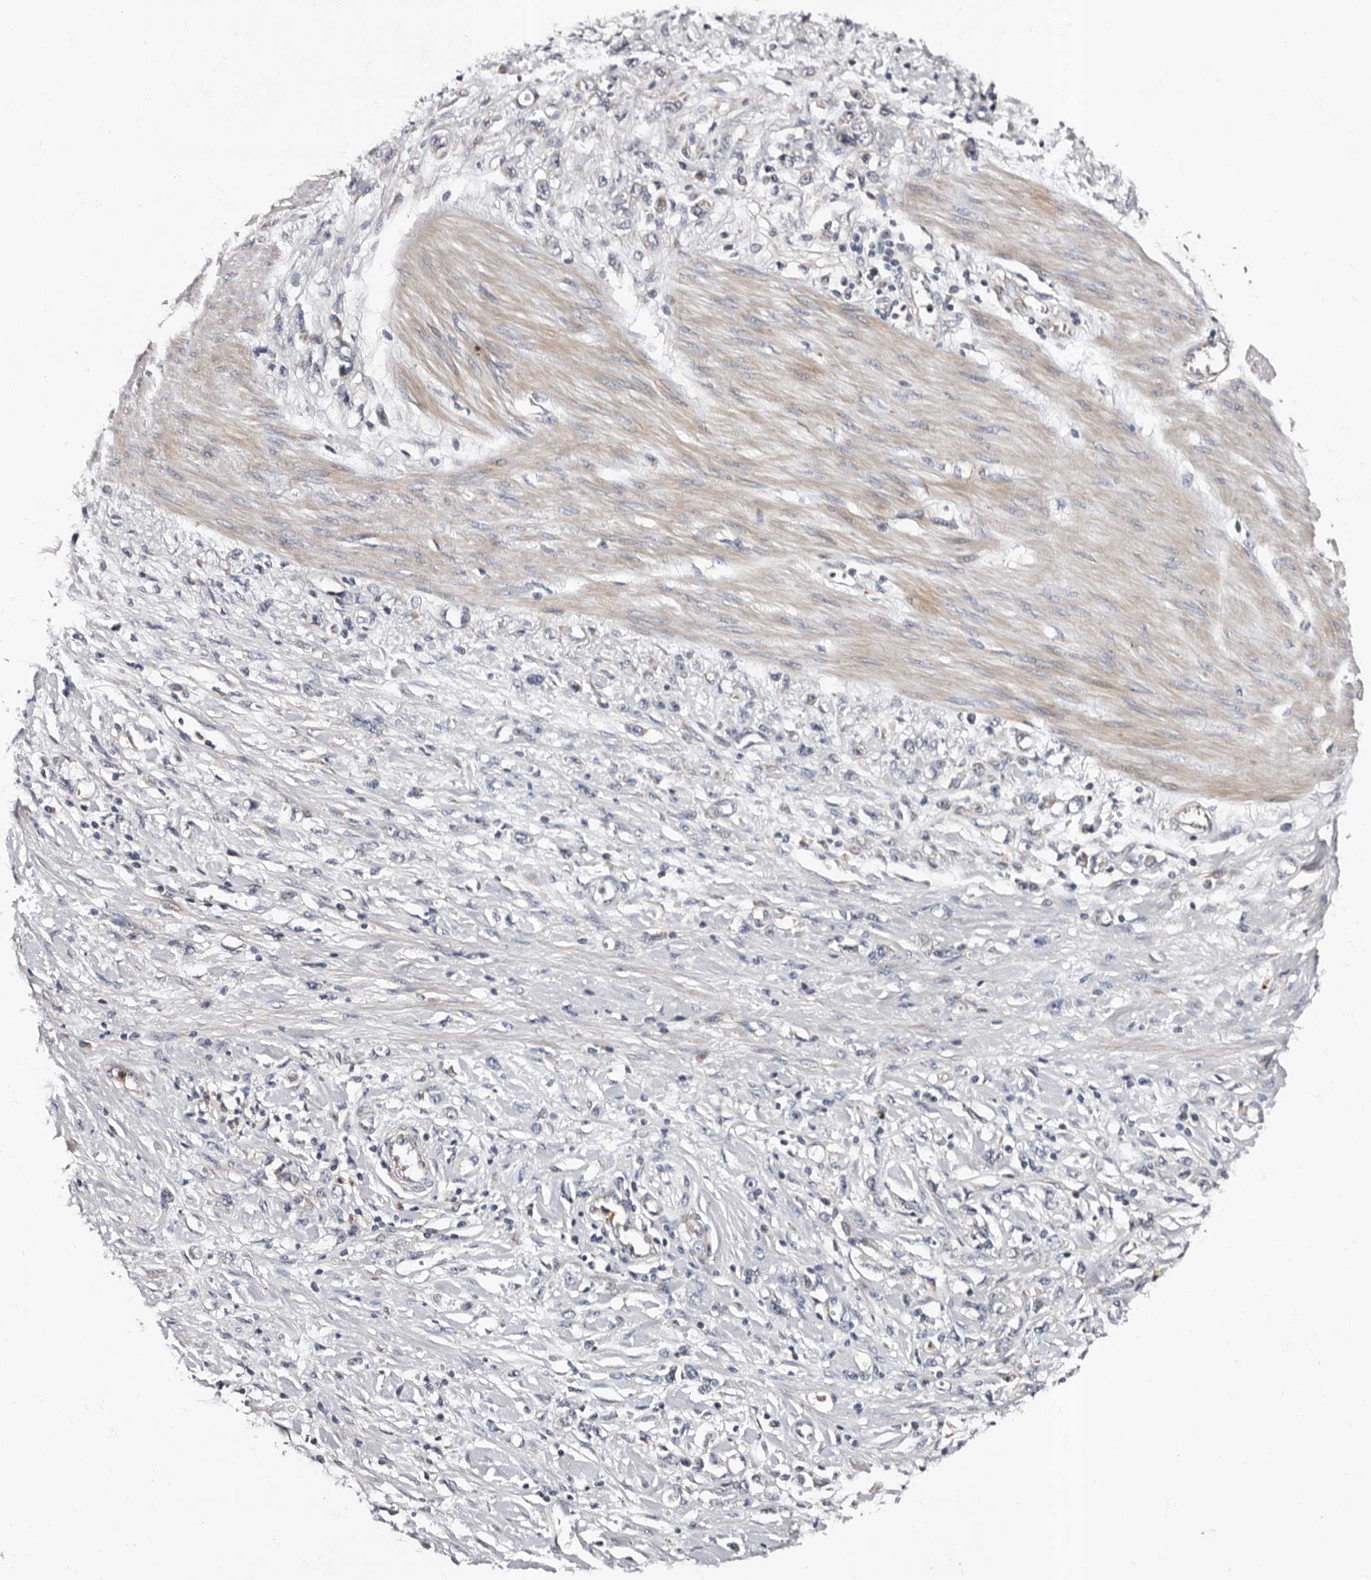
{"staining": {"intensity": "negative", "quantity": "none", "location": "none"}, "tissue": "stomach cancer", "cell_type": "Tumor cells", "image_type": "cancer", "snomed": [{"axis": "morphology", "description": "Adenocarcinoma, NOS"}, {"axis": "topography", "description": "Stomach"}], "caption": "Immunohistochemistry of stomach adenocarcinoma exhibits no positivity in tumor cells.", "gene": "ADCK5", "patient": {"sex": "female", "age": 76}}